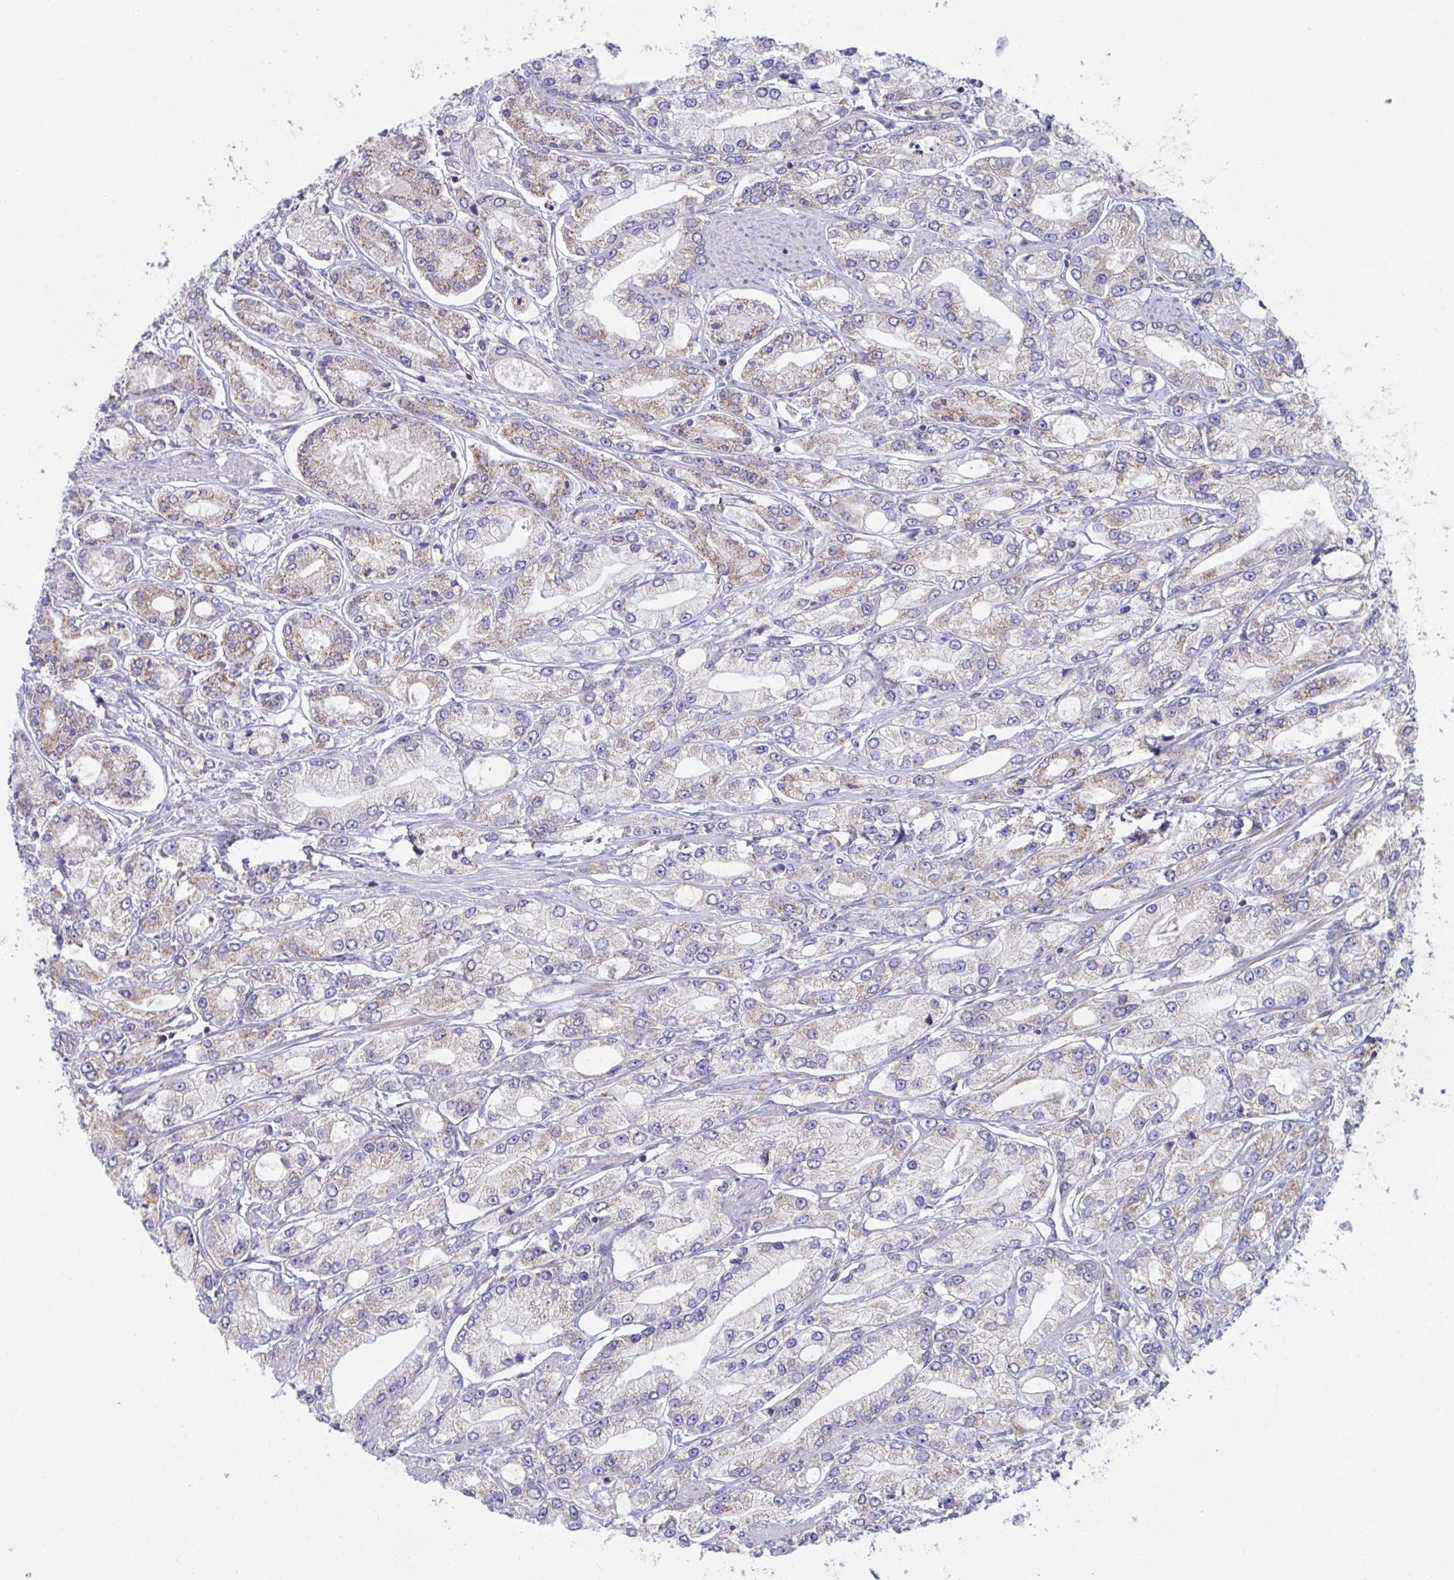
{"staining": {"intensity": "moderate", "quantity": "25%-75%", "location": "cytoplasmic/membranous"}, "tissue": "prostate cancer", "cell_type": "Tumor cells", "image_type": "cancer", "snomed": [{"axis": "morphology", "description": "Adenocarcinoma, High grade"}, {"axis": "topography", "description": "Prostate"}], "caption": "A histopathology image of human prostate cancer stained for a protein shows moderate cytoplasmic/membranous brown staining in tumor cells. (DAB = brown stain, brightfield microscopy at high magnification).", "gene": "NDUFA7", "patient": {"sex": "male", "age": 66}}